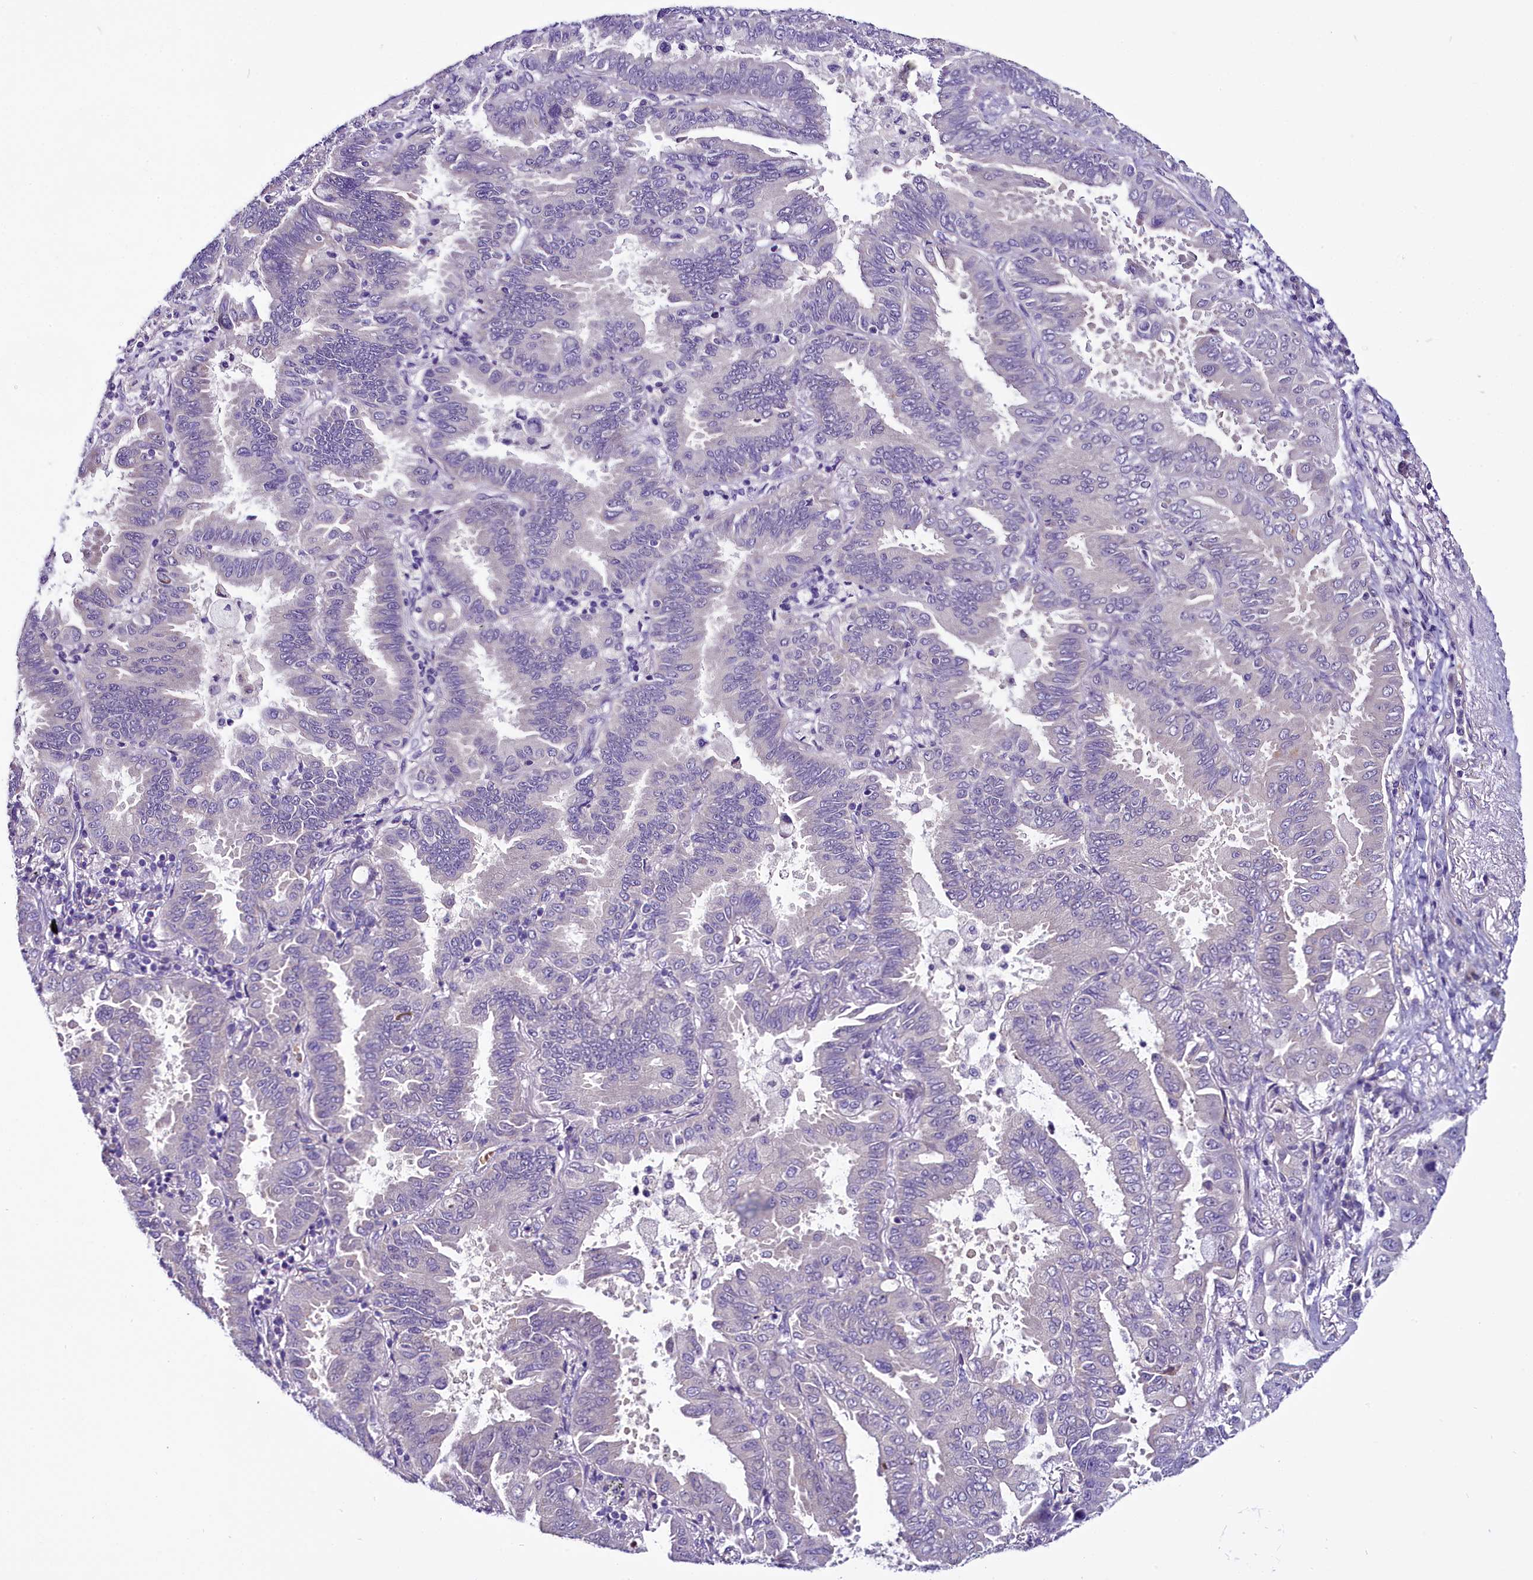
{"staining": {"intensity": "negative", "quantity": "none", "location": "none"}, "tissue": "lung cancer", "cell_type": "Tumor cells", "image_type": "cancer", "snomed": [{"axis": "morphology", "description": "Adenocarcinoma, NOS"}, {"axis": "topography", "description": "Lung"}], "caption": "The immunohistochemistry (IHC) photomicrograph has no significant positivity in tumor cells of lung cancer (adenocarcinoma) tissue. The staining was performed using DAB (3,3'-diaminobenzidine) to visualize the protein expression in brown, while the nuclei were stained in blue with hematoxylin (Magnification: 20x).", "gene": "C9orf40", "patient": {"sex": "male", "age": 64}}